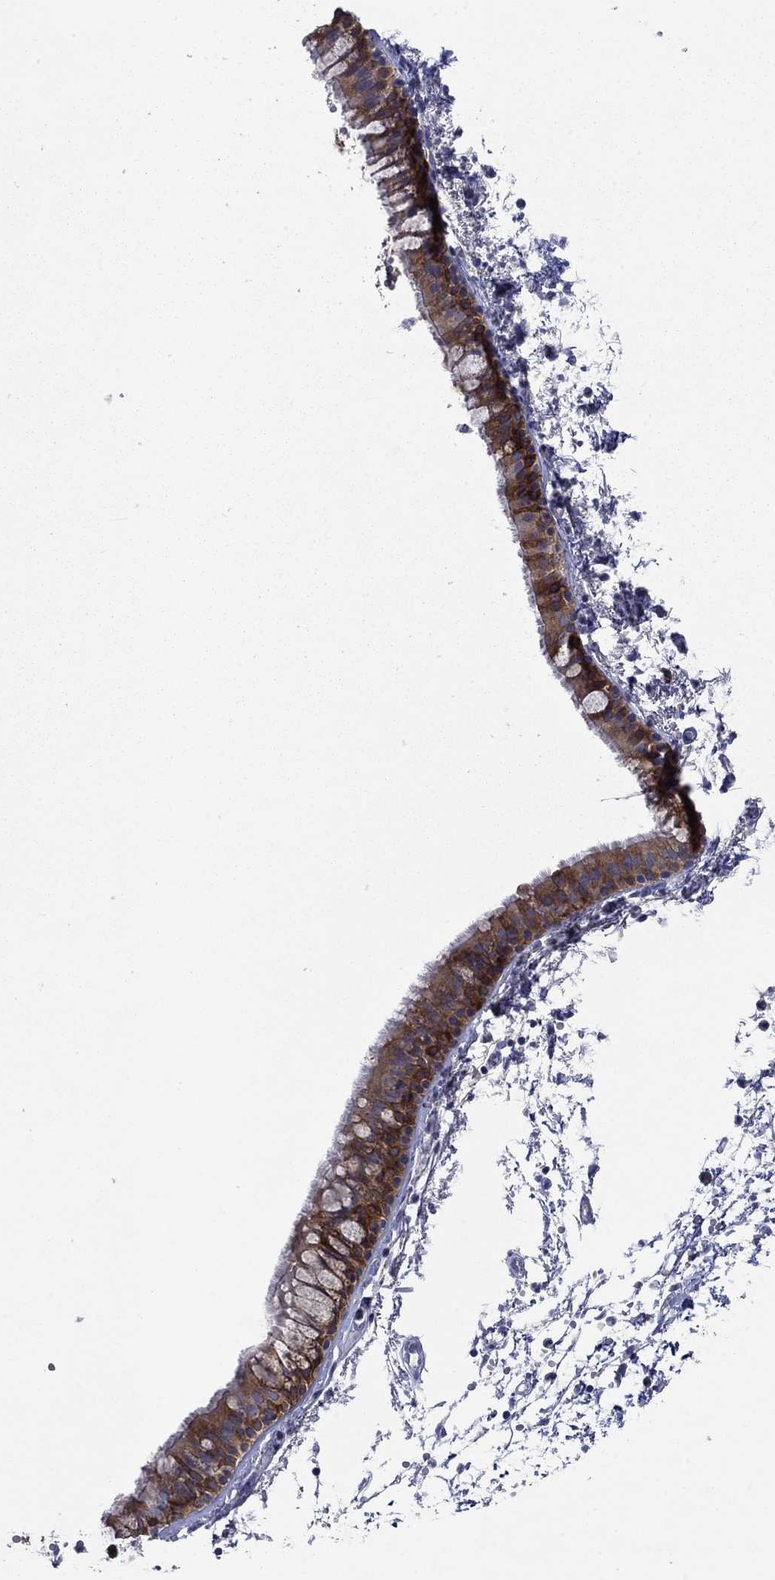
{"staining": {"intensity": "strong", "quantity": "<25%", "location": "cytoplasmic/membranous"}, "tissue": "bronchus", "cell_type": "Respiratory epithelial cells", "image_type": "normal", "snomed": [{"axis": "morphology", "description": "Normal tissue, NOS"}, {"axis": "topography", "description": "Cartilage tissue"}, {"axis": "topography", "description": "Bronchus"}], "caption": "Strong cytoplasmic/membranous protein positivity is present in about <25% of respiratory epithelial cells in bronchus.", "gene": "SULT2B1", "patient": {"sex": "male", "age": 66}}